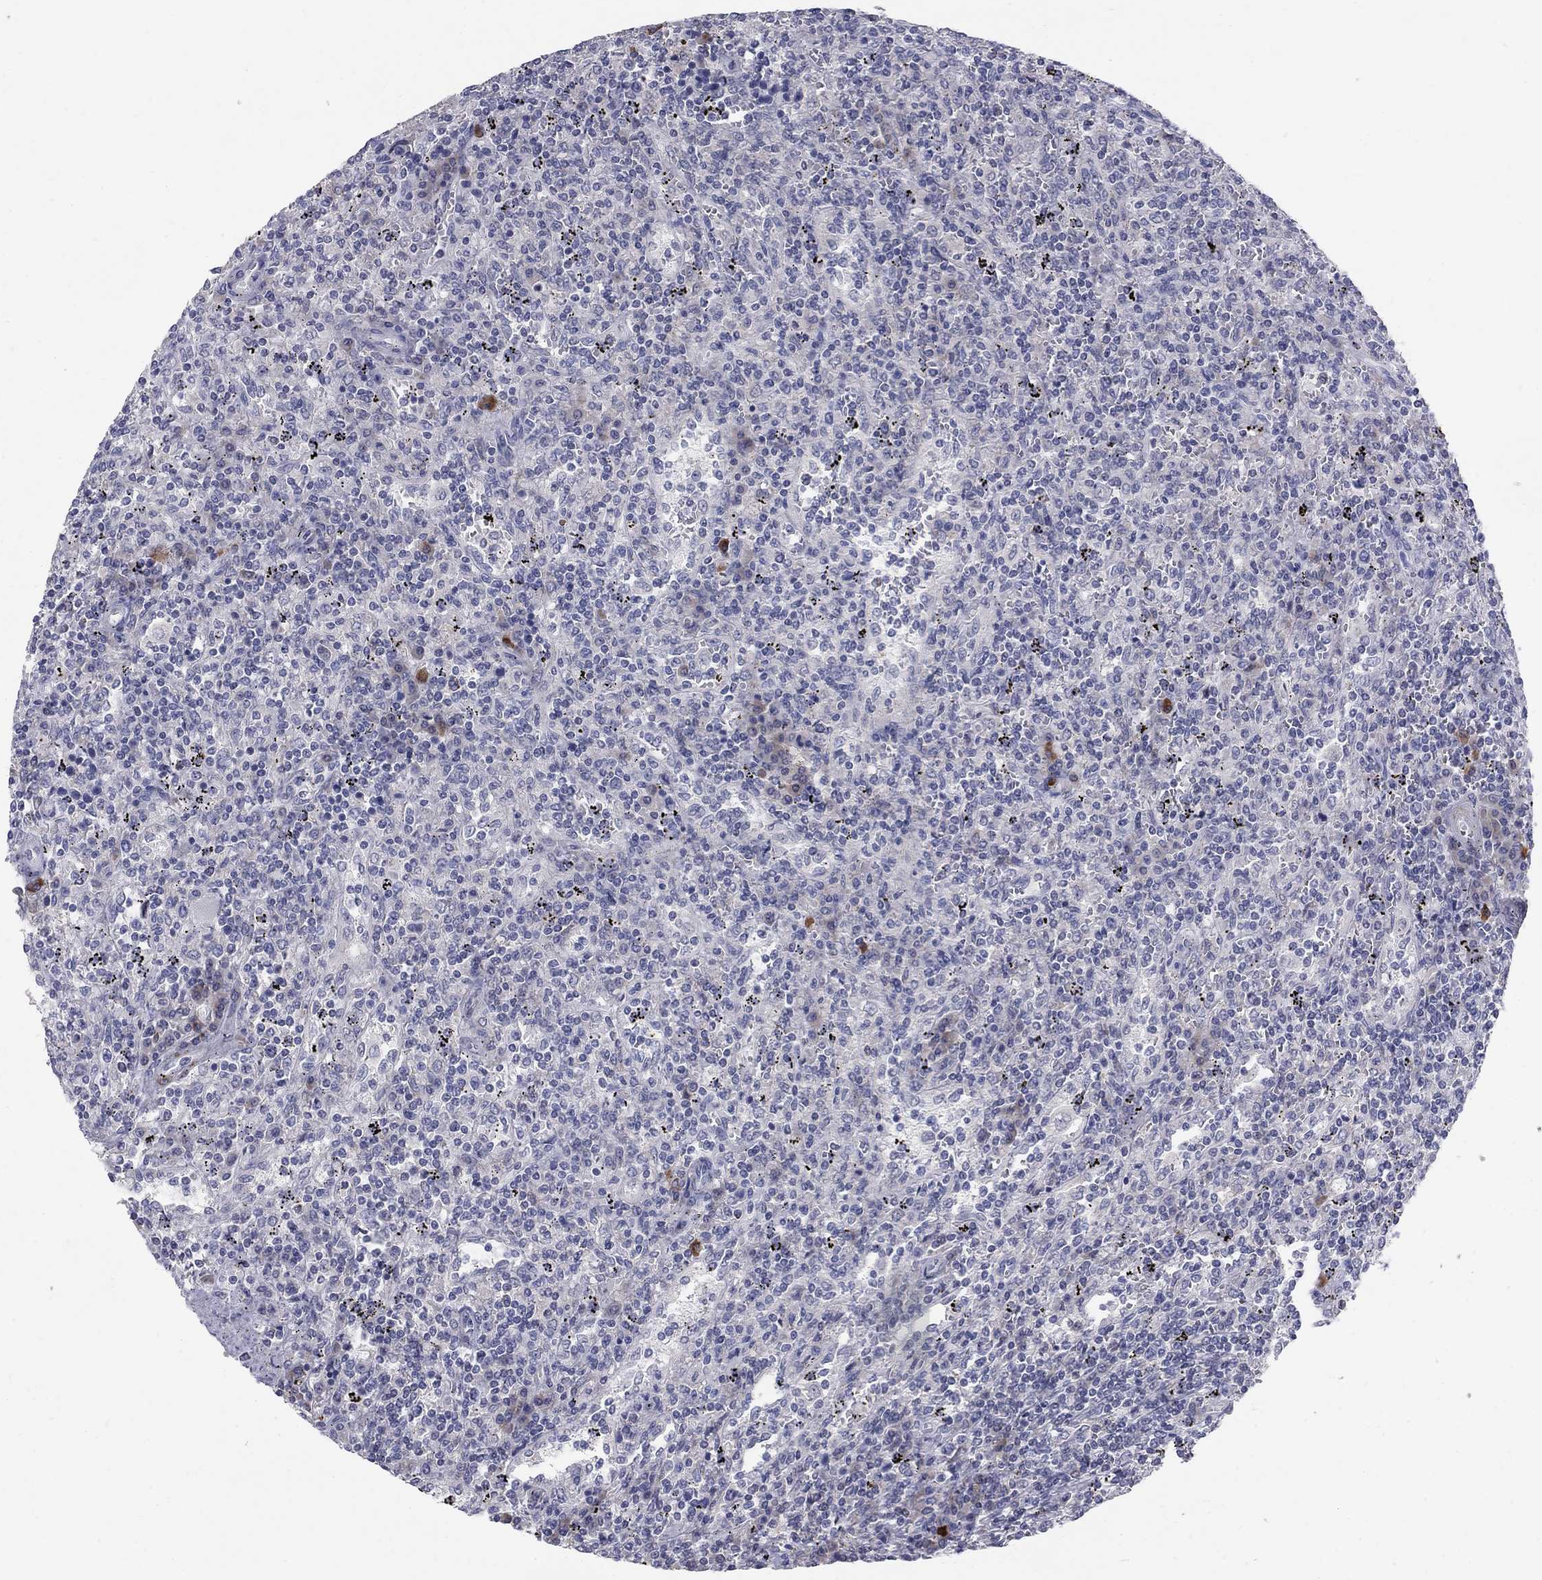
{"staining": {"intensity": "negative", "quantity": "none", "location": "none"}, "tissue": "lymphoma", "cell_type": "Tumor cells", "image_type": "cancer", "snomed": [{"axis": "morphology", "description": "Malignant lymphoma, non-Hodgkin's type, Low grade"}, {"axis": "topography", "description": "Spleen"}], "caption": "Histopathology image shows no protein positivity in tumor cells of lymphoma tissue.", "gene": "NTRK2", "patient": {"sex": "male", "age": 62}}